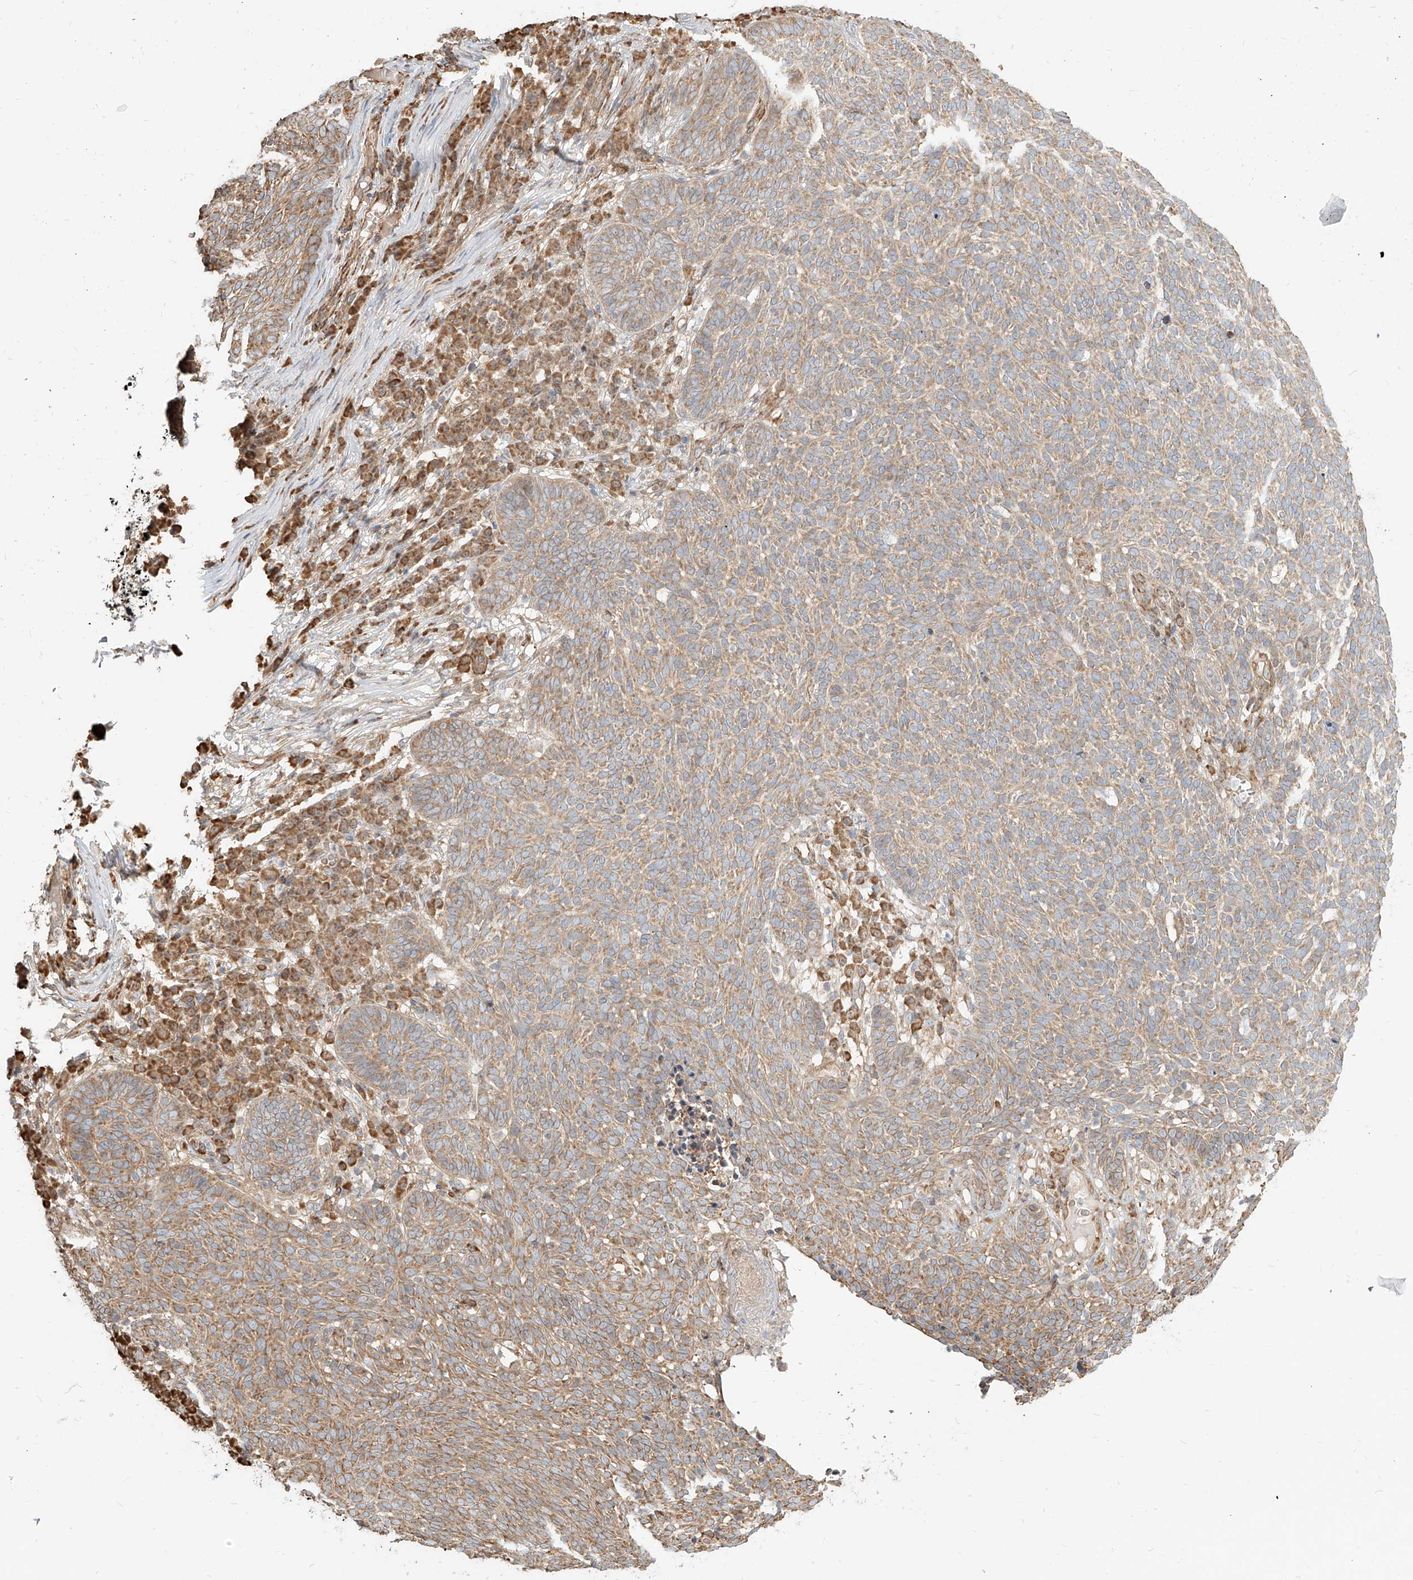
{"staining": {"intensity": "moderate", "quantity": ">75%", "location": "cytoplasmic/membranous"}, "tissue": "skin cancer", "cell_type": "Tumor cells", "image_type": "cancer", "snomed": [{"axis": "morphology", "description": "Squamous cell carcinoma, NOS"}, {"axis": "topography", "description": "Skin"}], "caption": "Approximately >75% of tumor cells in human skin squamous cell carcinoma display moderate cytoplasmic/membranous protein expression as visualized by brown immunohistochemical staining.", "gene": "UBE2K", "patient": {"sex": "female", "age": 90}}